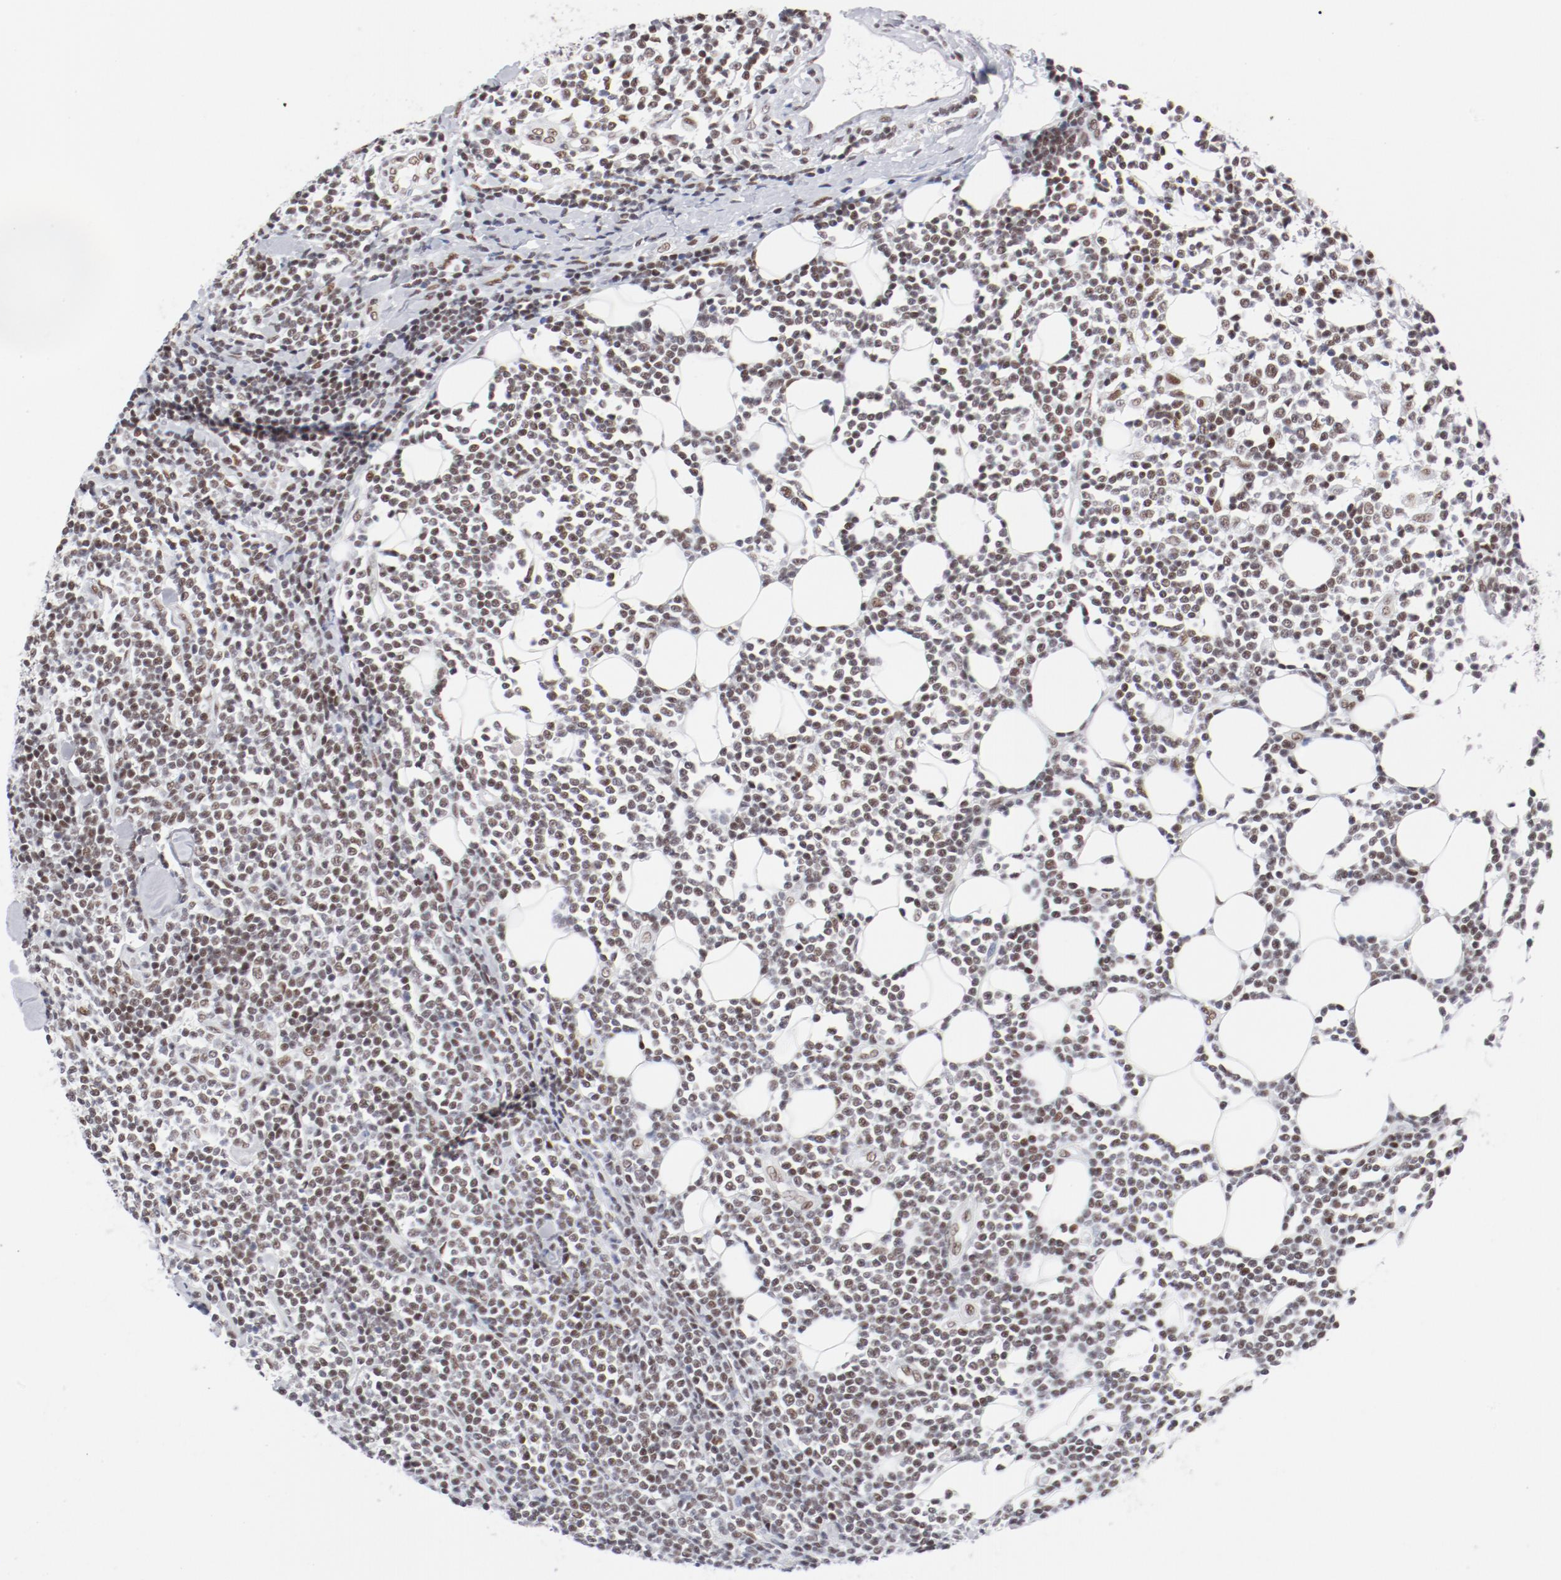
{"staining": {"intensity": "moderate", "quantity": ">75%", "location": "nuclear"}, "tissue": "lymphoma", "cell_type": "Tumor cells", "image_type": "cancer", "snomed": [{"axis": "morphology", "description": "Malignant lymphoma, non-Hodgkin's type, Low grade"}, {"axis": "topography", "description": "Soft tissue"}], "caption": "Lymphoma was stained to show a protein in brown. There is medium levels of moderate nuclear staining in about >75% of tumor cells. The protein is shown in brown color, while the nuclei are stained blue.", "gene": "ATF2", "patient": {"sex": "male", "age": 92}}